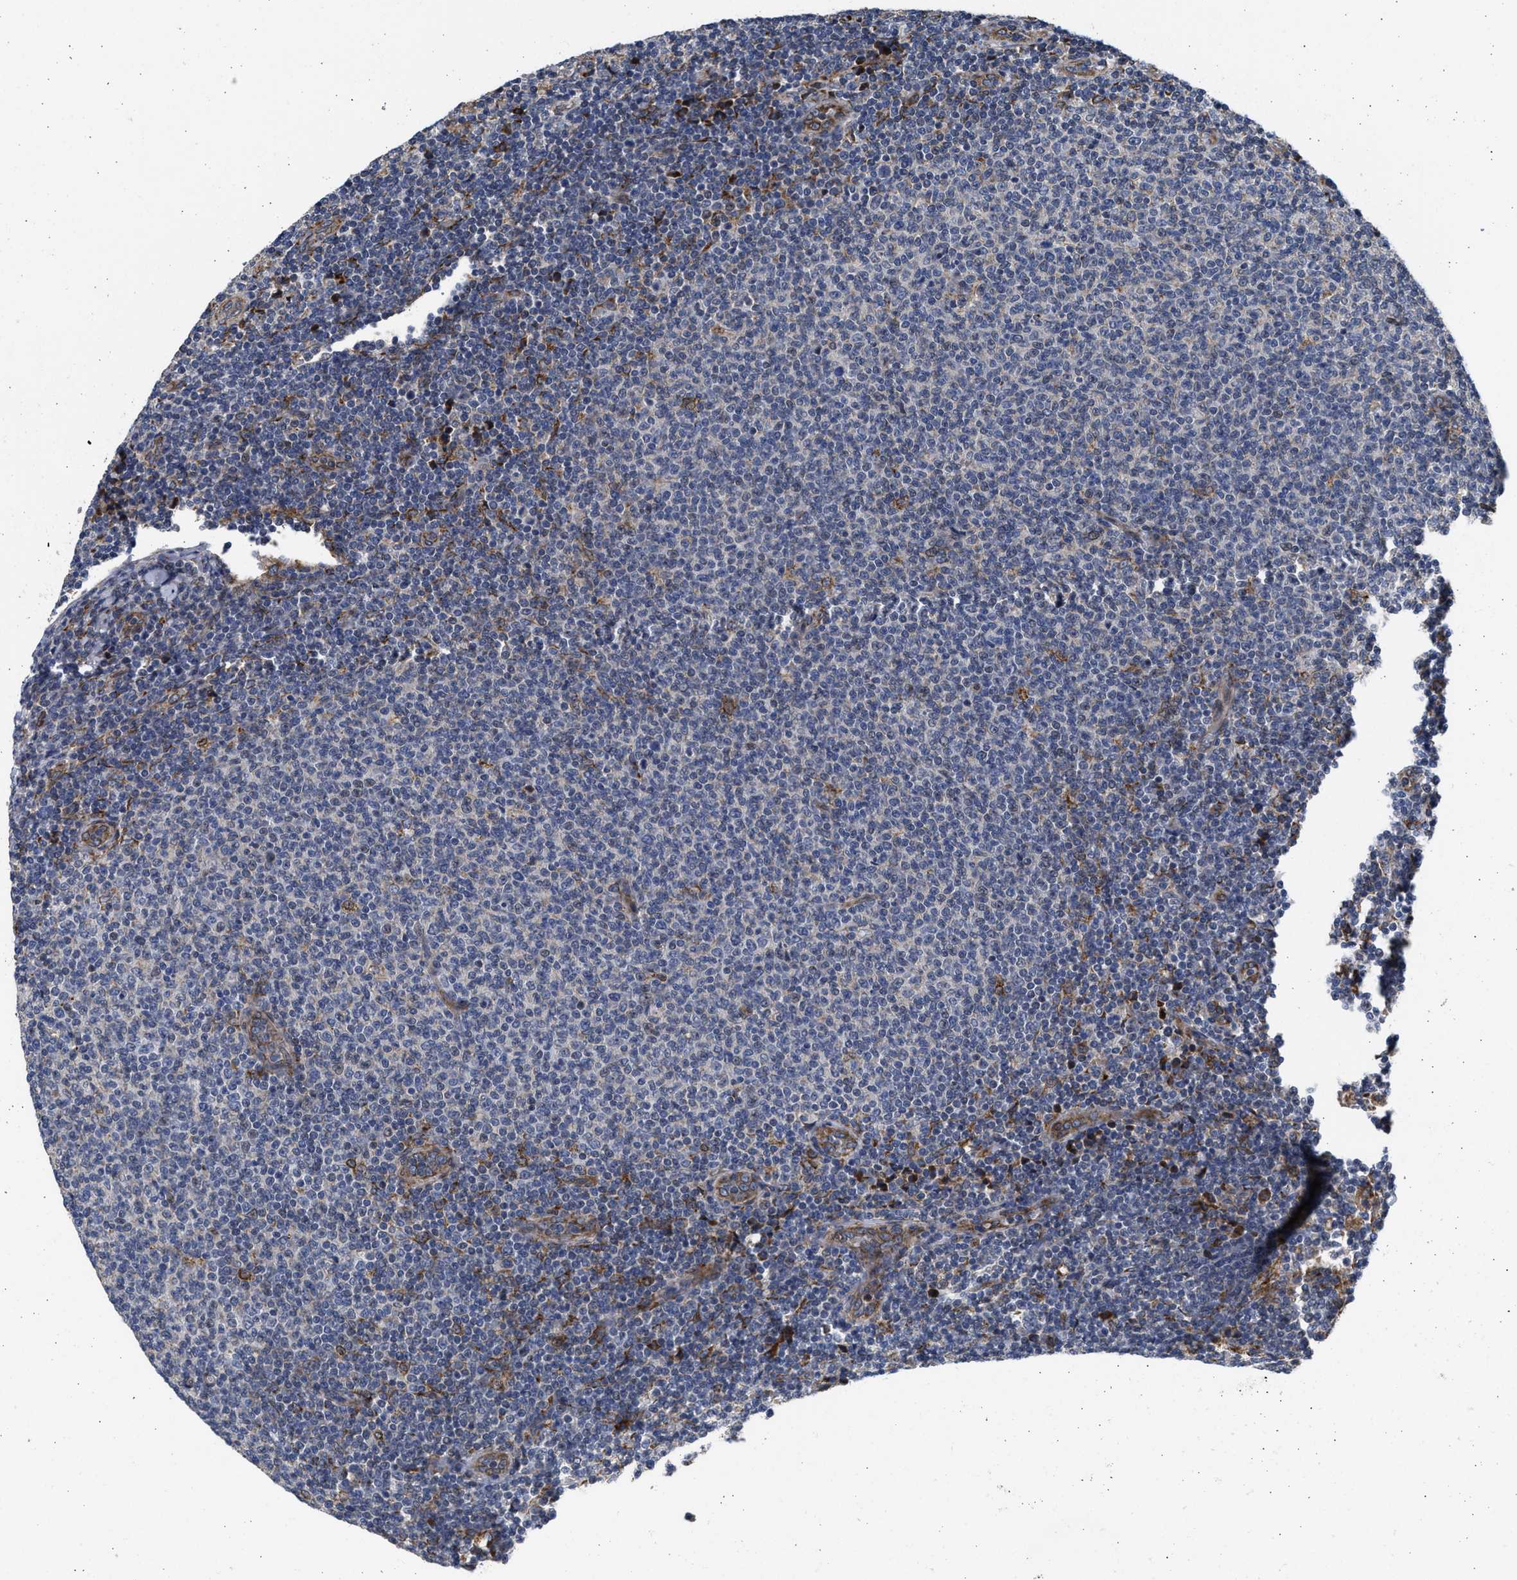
{"staining": {"intensity": "negative", "quantity": "none", "location": "none"}, "tissue": "lymphoma", "cell_type": "Tumor cells", "image_type": "cancer", "snomed": [{"axis": "morphology", "description": "Malignant lymphoma, non-Hodgkin's type, Low grade"}, {"axis": "topography", "description": "Lymph node"}], "caption": "A photomicrograph of human low-grade malignant lymphoma, non-Hodgkin's type is negative for staining in tumor cells. (DAB (3,3'-diaminobenzidine) IHC visualized using brightfield microscopy, high magnification).", "gene": "PLD2", "patient": {"sex": "male", "age": 66}}